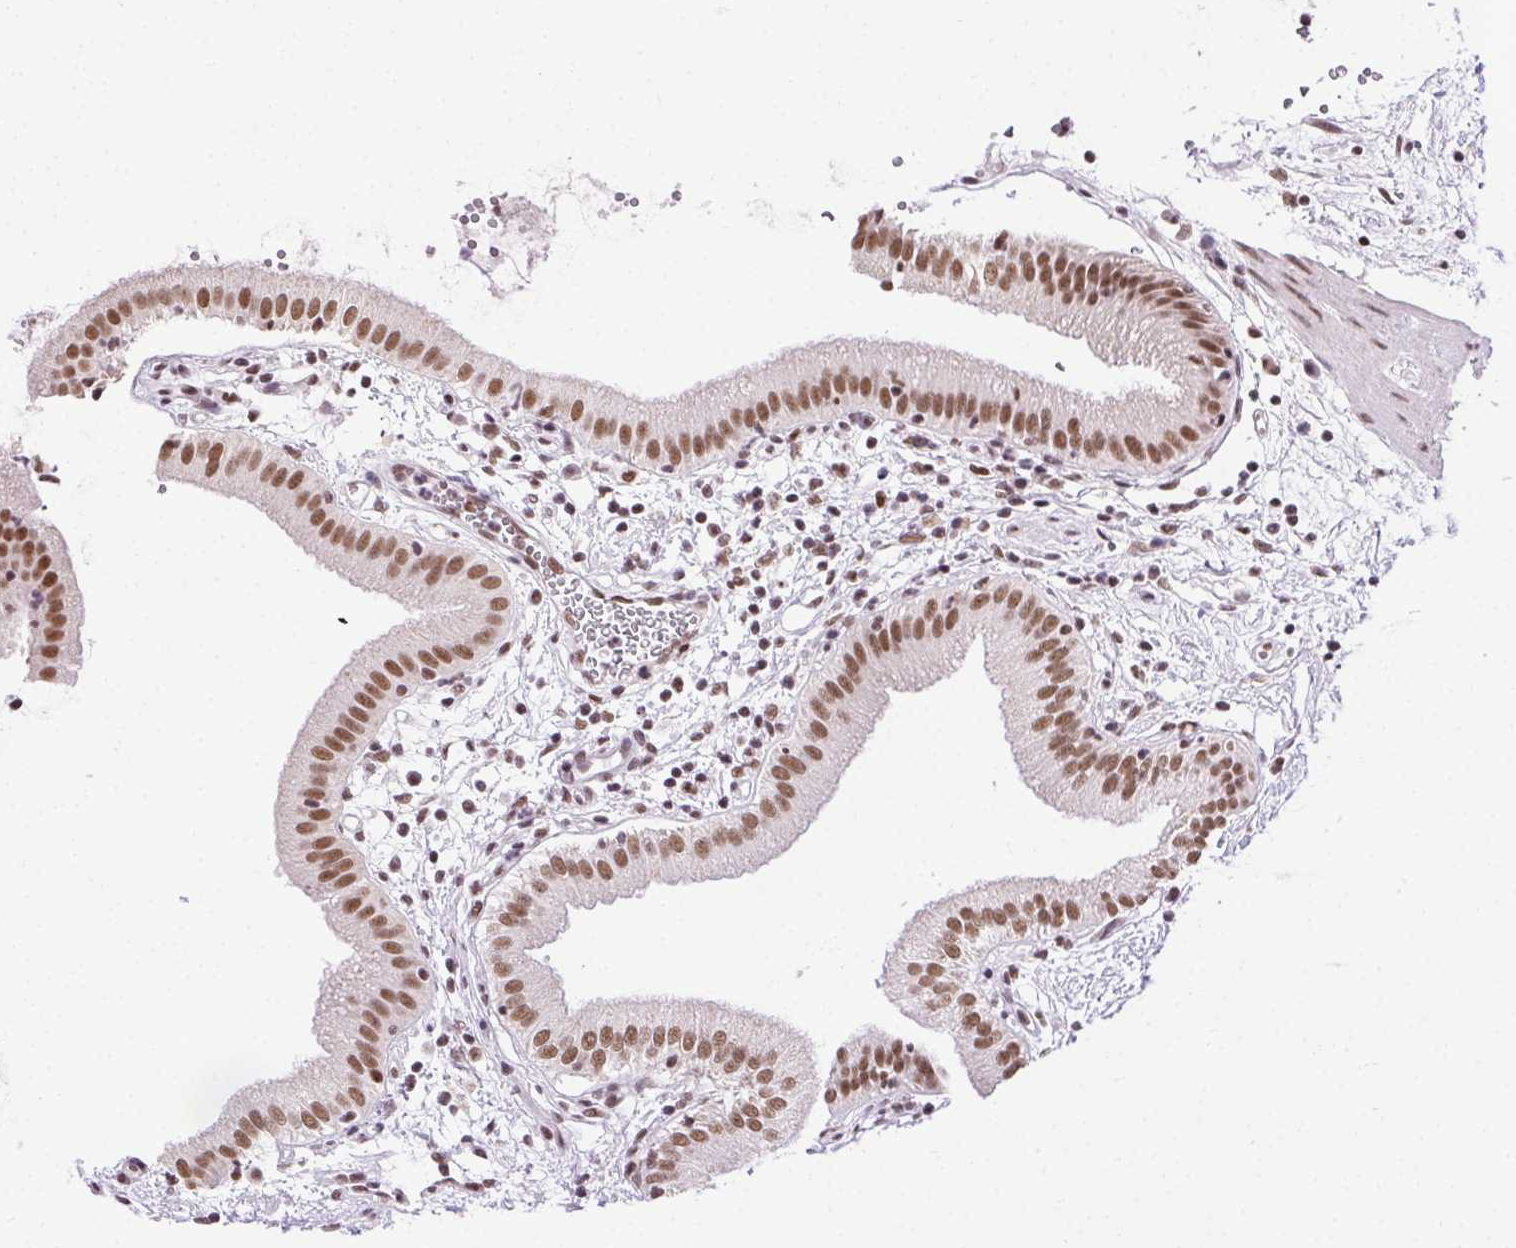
{"staining": {"intensity": "strong", "quantity": ">75%", "location": "nuclear"}, "tissue": "gallbladder", "cell_type": "Glandular cells", "image_type": "normal", "snomed": [{"axis": "morphology", "description": "Normal tissue, NOS"}, {"axis": "topography", "description": "Gallbladder"}], "caption": "Immunohistochemical staining of normal human gallbladder exhibits >75% levels of strong nuclear protein staining in about >75% of glandular cells.", "gene": "TRA2B", "patient": {"sex": "female", "age": 65}}